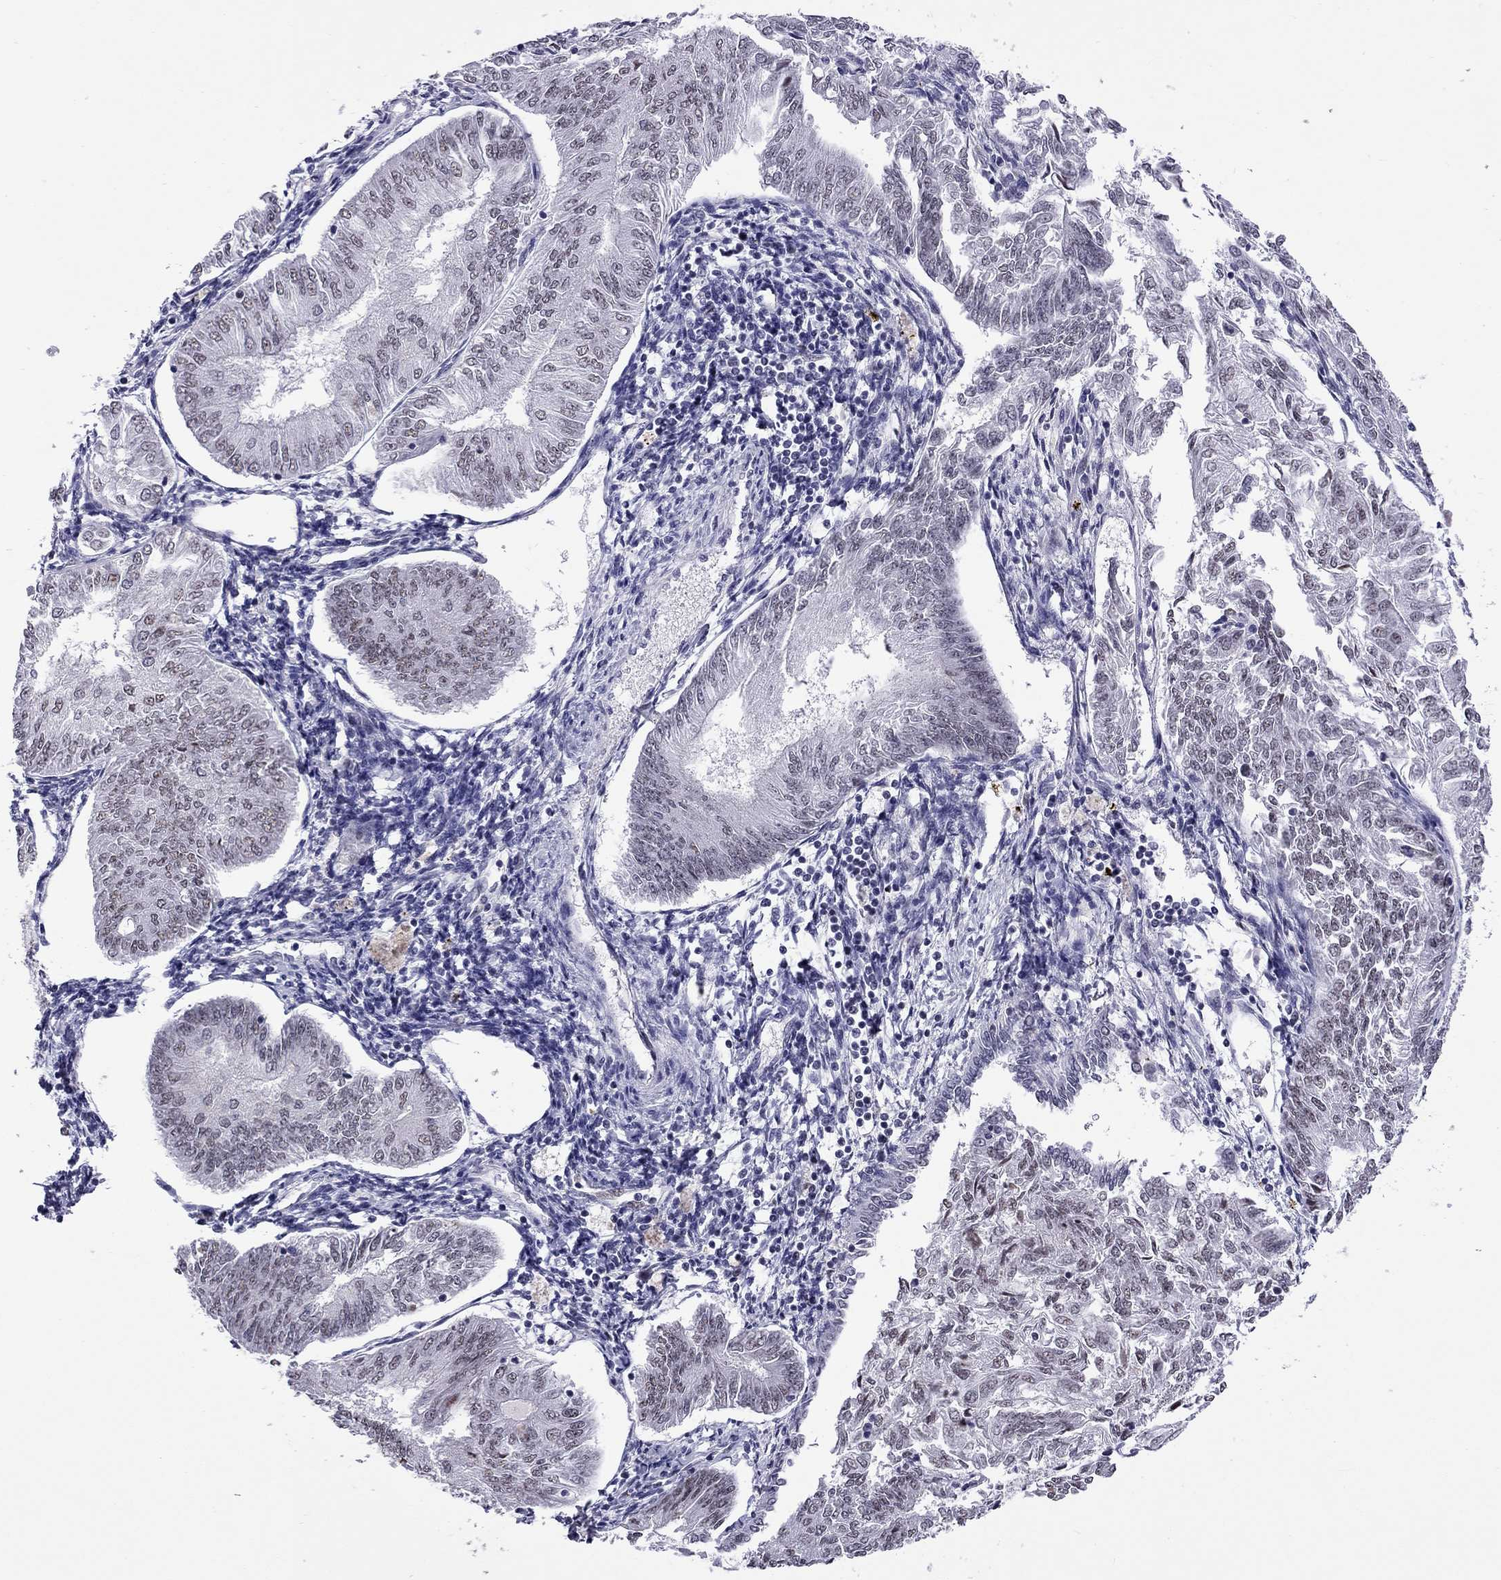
{"staining": {"intensity": "weak", "quantity": "<25%", "location": "nuclear"}, "tissue": "endometrial cancer", "cell_type": "Tumor cells", "image_type": "cancer", "snomed": [{"axis": "morphology", "description": "Adenocarcinoma, NOS"}, {"axis": "topography", "description": "Endometrium"}], "caption": "A histopathology image of human adenocarcinoma (endometrial) is negative for staining in tumor cells.", "gene": "PPP1R3A", "patient": {"sex": "female", "age": 58}}